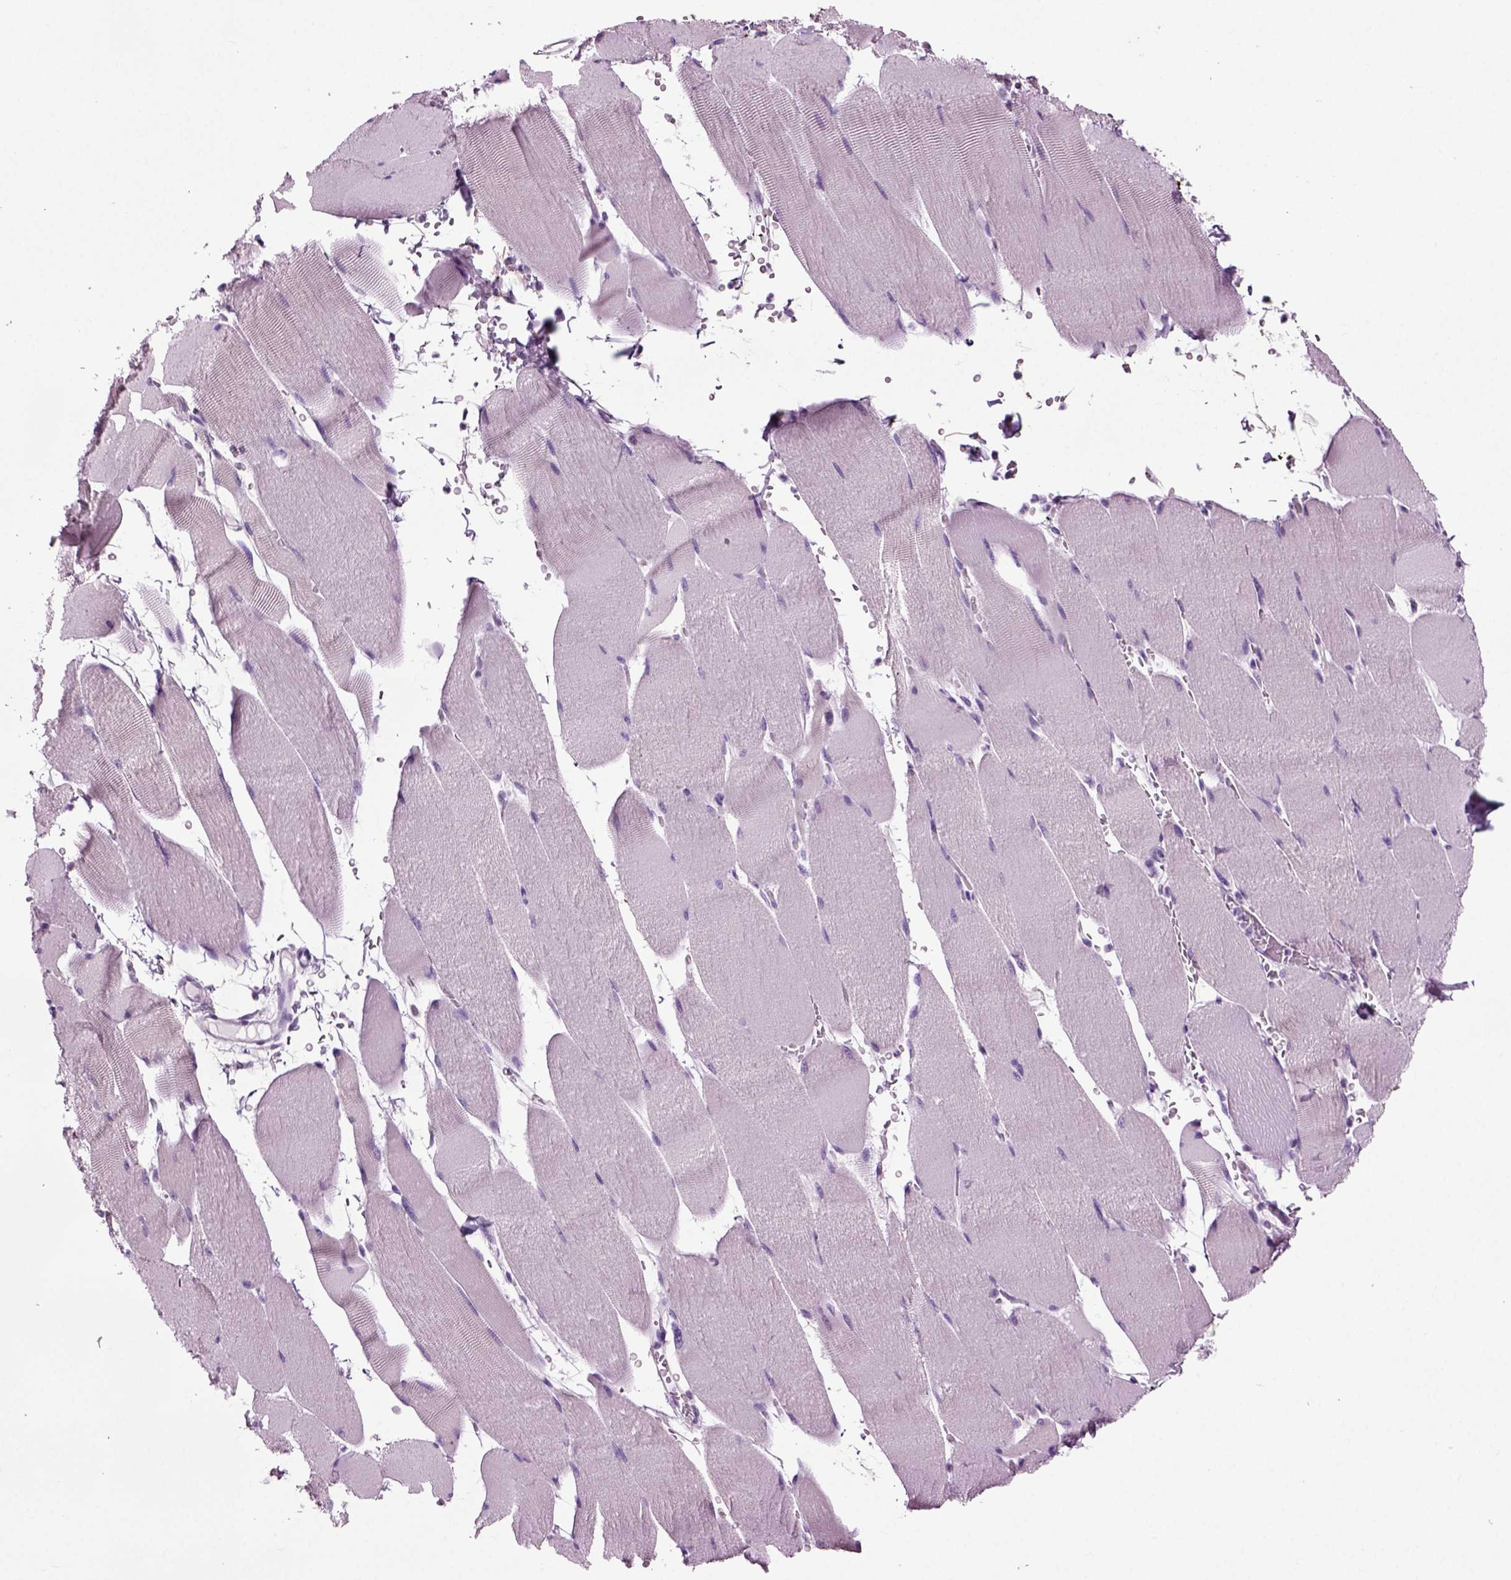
{"staining": {"intensity": "negative", "quantity": "none", "location": "none"}, "tissue": "skeletal muscle", "cell_type": "Myocytes", "image_type": "normal", "snomed": [{"axis": "morphology", "description": "Normal tissue, NOS"}, {"axis": "topography", "description": "Skeletal muscle"}], "caption": "A high-resolution image shows immunohistochemistry (IHC) staining of benign skeletal muscle, which exhibits no significant expression in myocytes. (DAB immunohistochemistry with hematoxylin counter stain).", "gene": "DNAH10", "patient": {"sex": "male", "age": 56}}